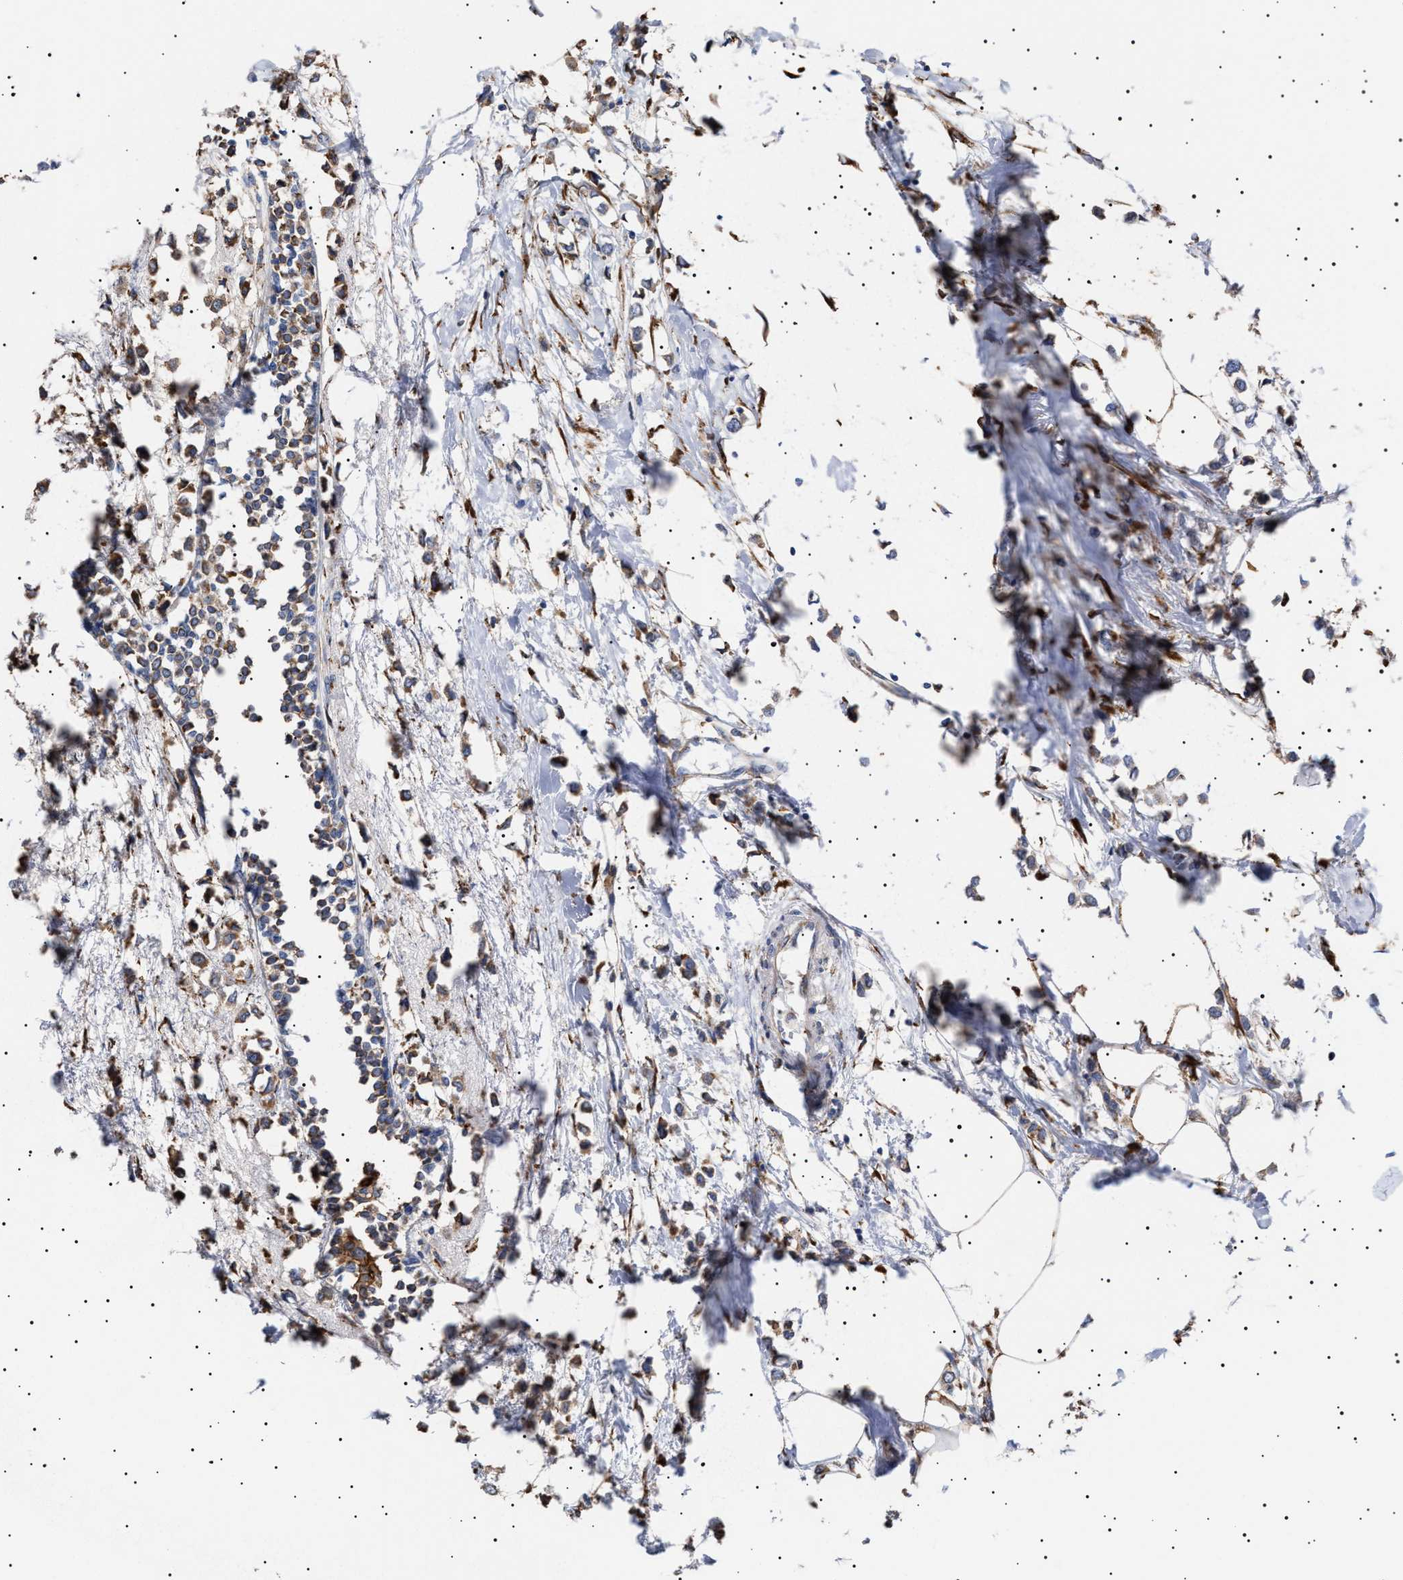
{"staining": {"intensity": "weak", "quantity": ">75%", "location": "cytoplasmic/membranous"}, "tissue": "breast cancer", "cell_type": "Tumor cells", "image_type": "cancer", "snomed": [{"axis": "morphology", "description": "Lobular carcinoma"}, {"axis": "topography", "description": "Breast"}], "caption": "Tumor cells display low levels of weak cytoplasmic/membranous expression in about >75% of cells in lobular carcinoma (breast).", "gene": "ERCC6L2", "patient": {"sex": "female", "age": 51}}